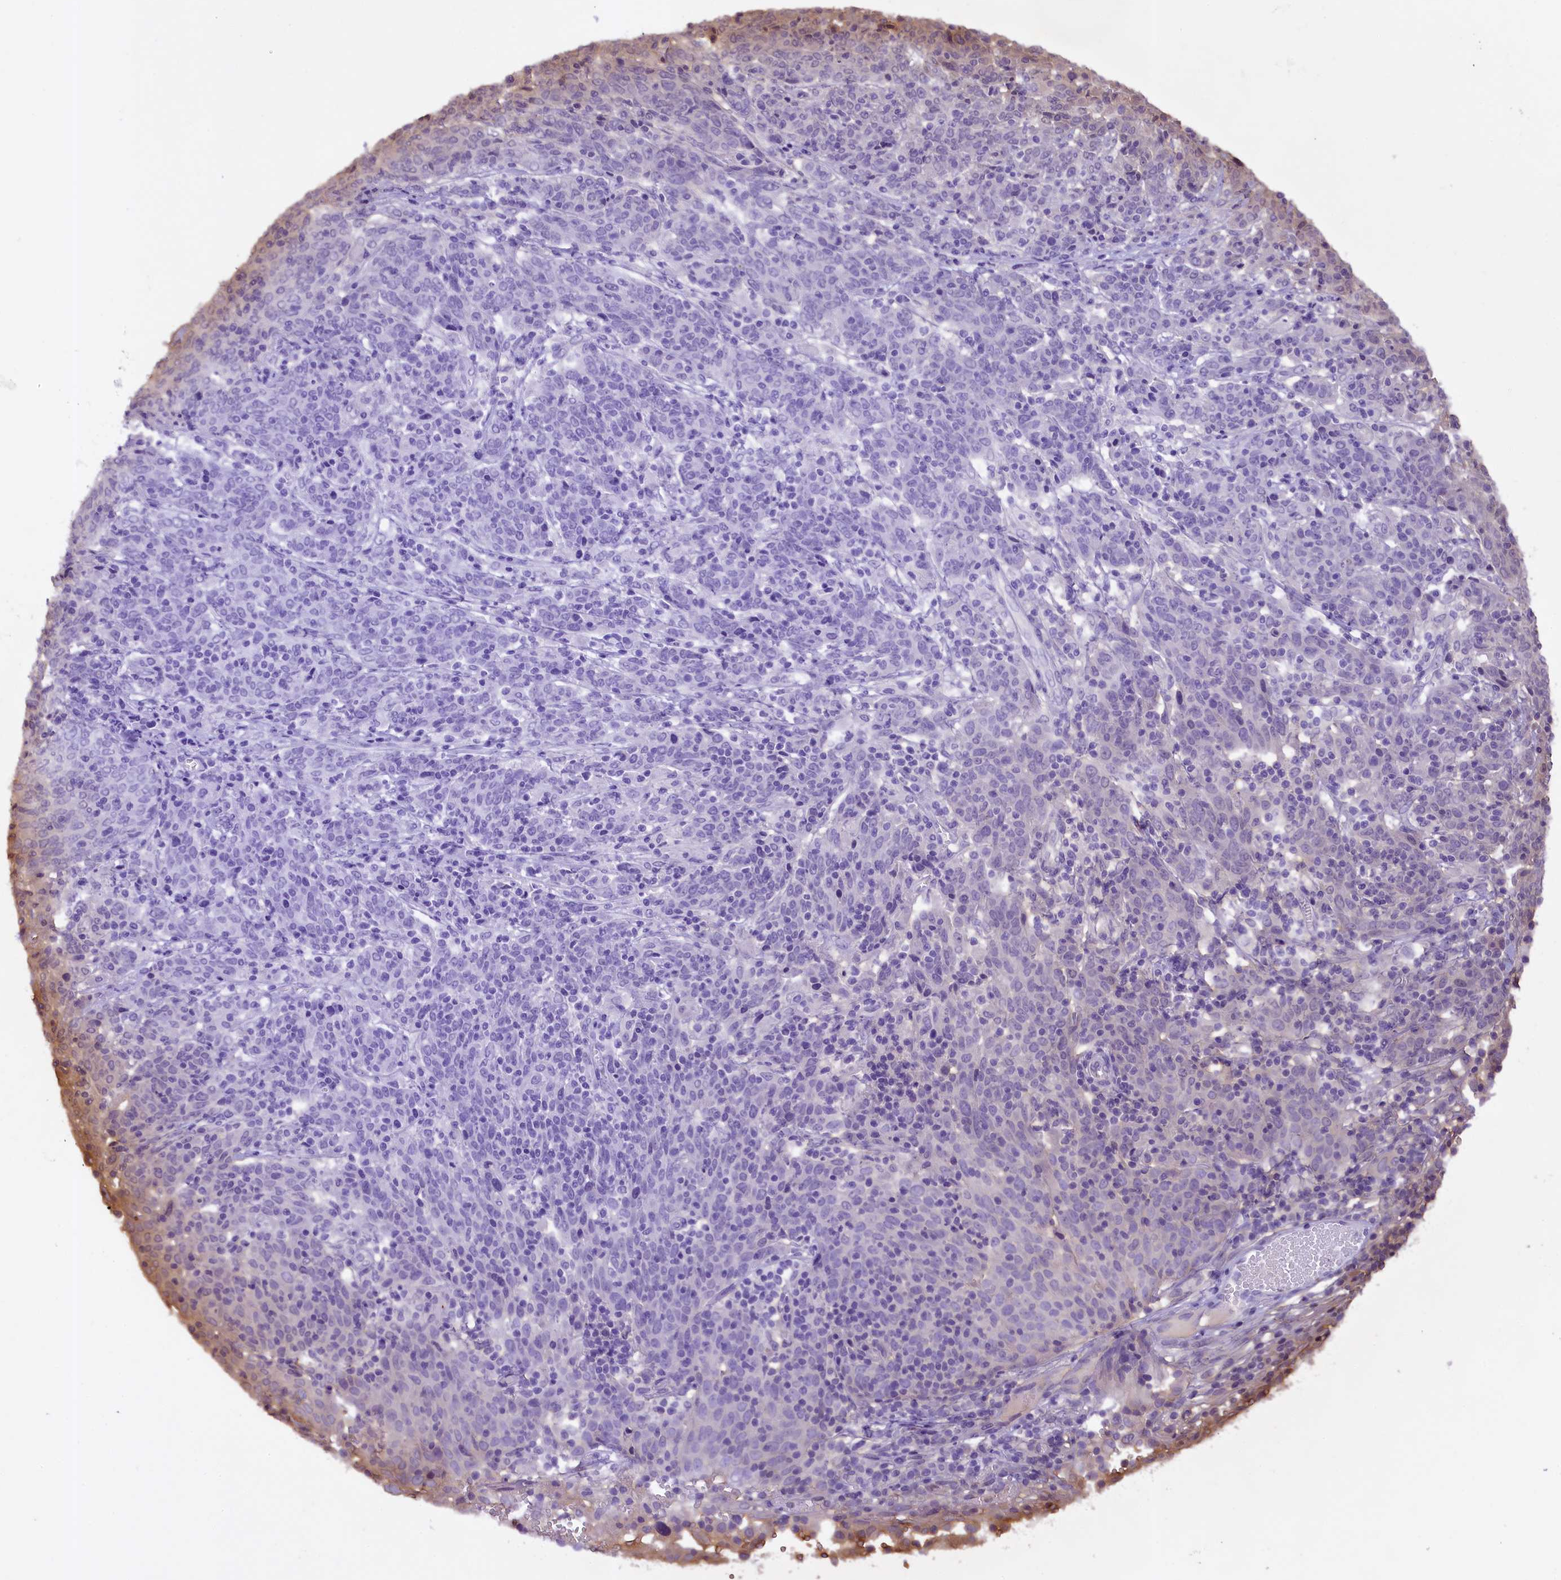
{"staining": {"intensity": "negative", "quantity": "none", "location": "none"}, "tissue": "cervical cancer", "cell_type": "Tumor cells", "image_type": "cancer", "snomed": [{"axis": "morphology", "description": "Squamous cell carcinoma, NOS"}, {"axis": "topography", "description": "Cervix"}], "caption": "There is no significant staining in tumor cells of cervical cancer (squamous cell carcinoma).", "gene": "UBXN6", "patient": {"sex": "female", "age": 67}}